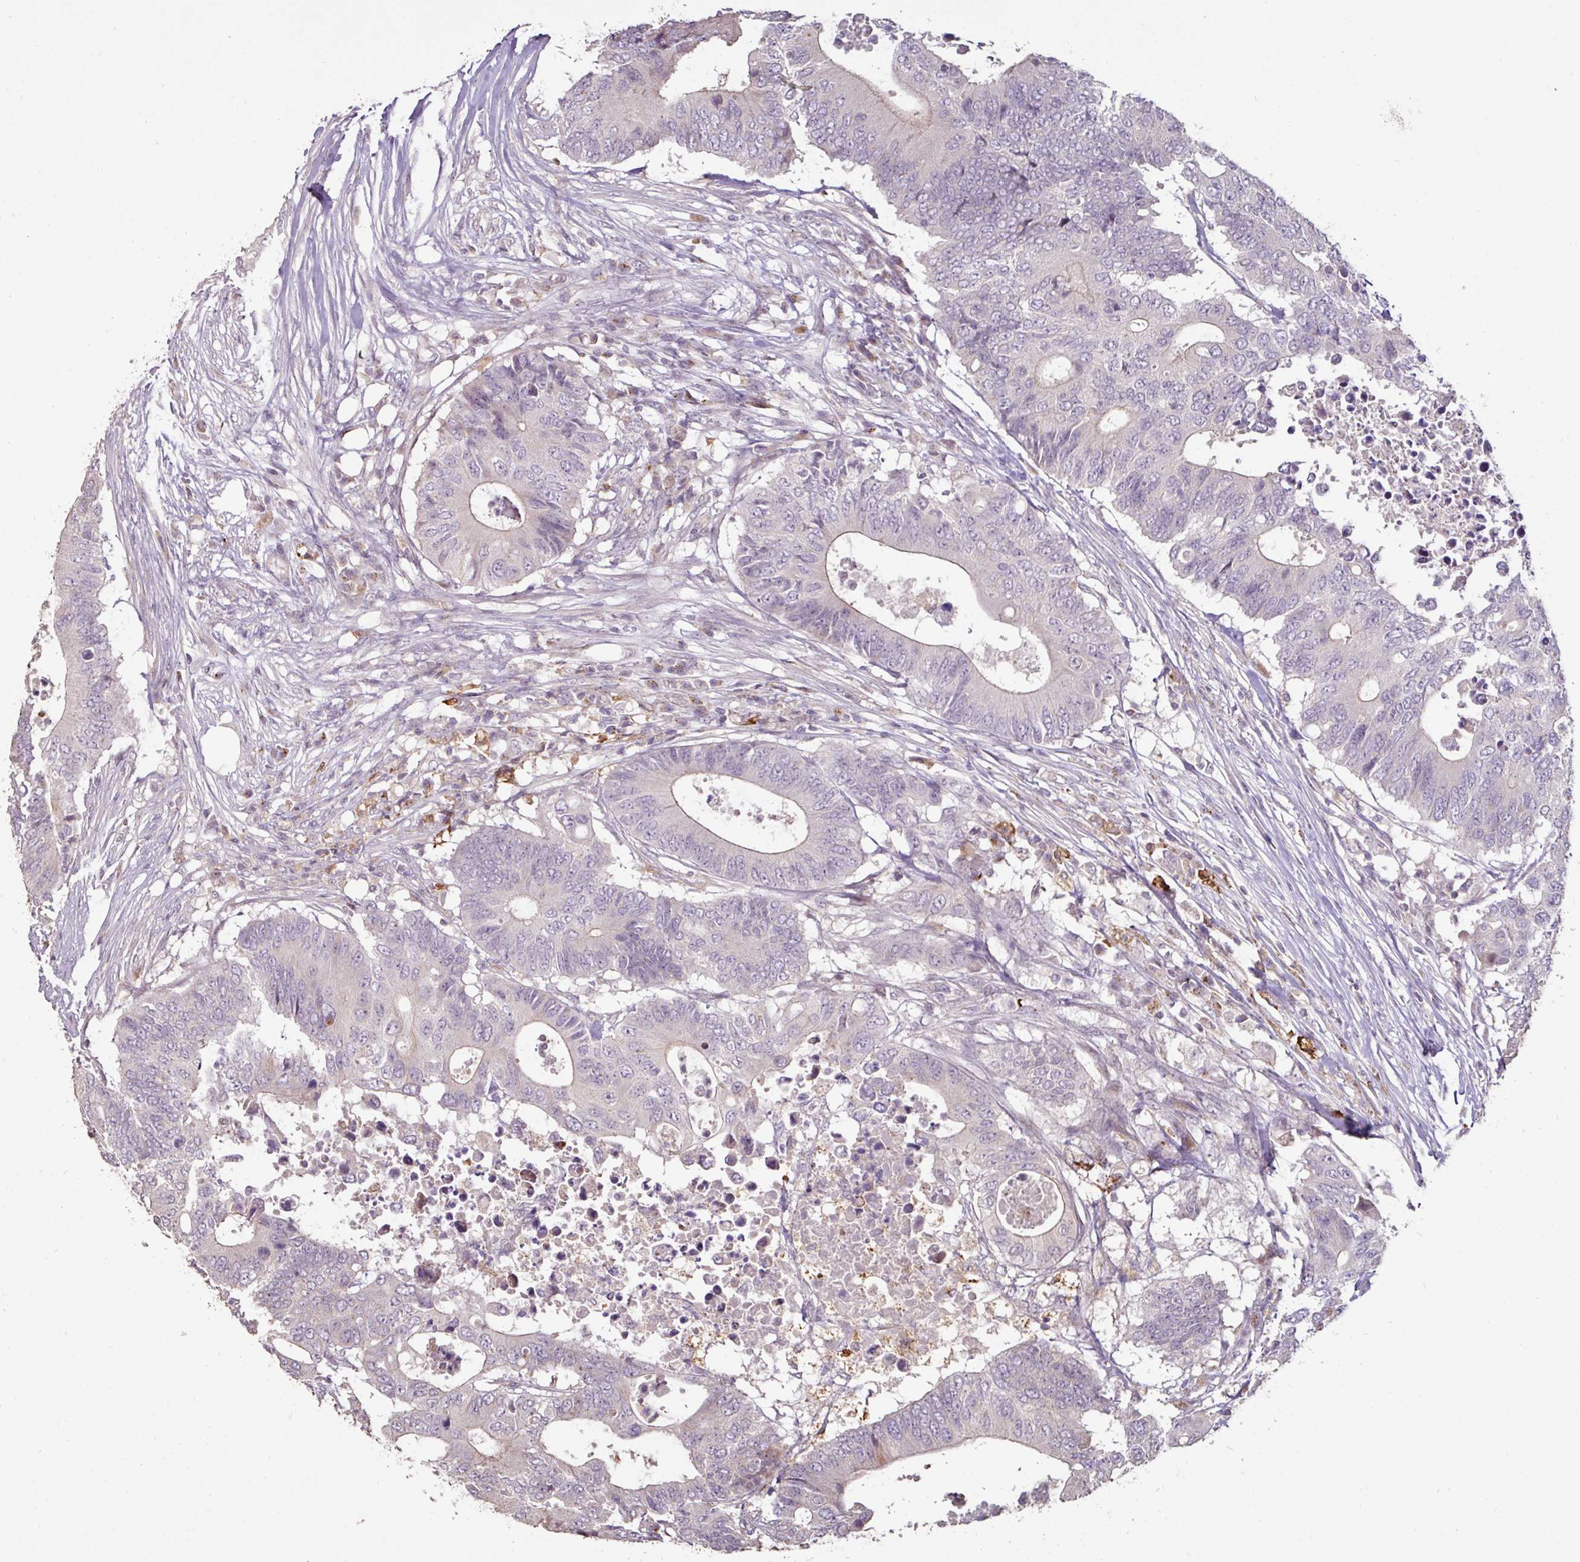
{"staining": {"intensity": "negative", "quantity": "none", "location": "none"}, "tissue": "colorectal cancer", "cell_type": "Tumor cells", "image_type": "cancer", "snomed": [{"axis": "morphology", "description": "Adenocarcinoma, NOS"}, {"axis": "topography", "description": "Colon"}], "caption": "Immunohistochemistry photomicrograph of neoplastic tissue: human adenocarcinoma (colorectal) stained with DAB (3,3'-diaminobenzidine) shows no significant protein staining in tumor cells.", "gene": "CXCR5", "patient": {"sex": "male", "age": 71}}